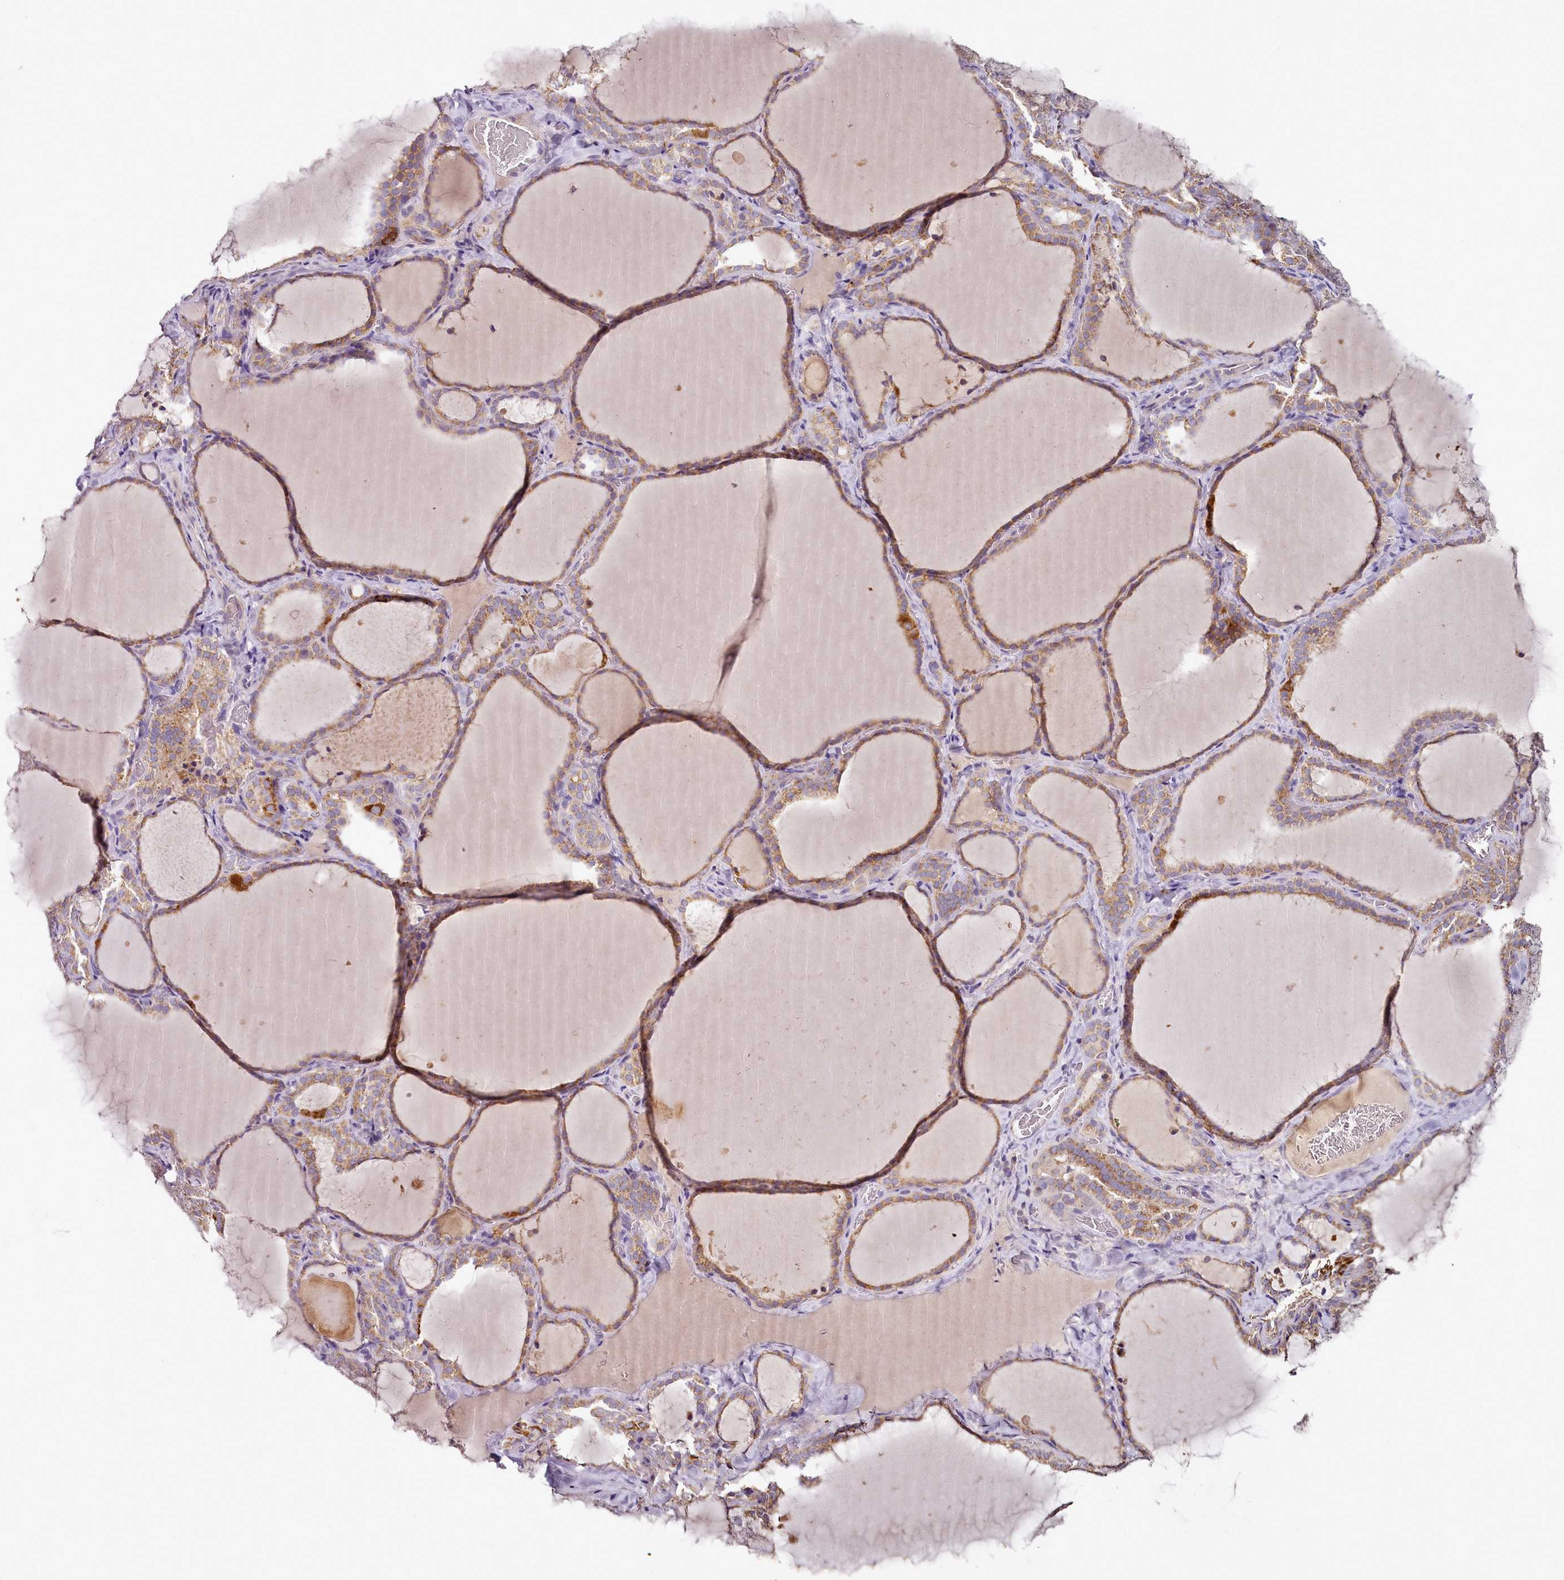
{"staining": {"intensity": "moderate", "quantity": ">75%", "location": "cytoplasmic/membranous"}, "tissue": "thyroid gland", "cell_type": "Glandular cells", "image_type": "normal", "snomed": [{"axis": "morphology", "description": "Normal tissue, NOS"}, {"axis": "topography", "description": "Thyroid gland"}], "caption": "IHC staining of unremarkable thyroid gland, which shows medium levels of moderate cytoplasmic/membranous positivity in approximately >75% of glandular cells indicating moderate cytoplasmic/membranous protein expression. The staining was performed using DAB (3,3'-diaminobenzidine) (brown) for protein detection and nuclei were counterstained in hematoxylin (blue).", "gene": "ACSS1", "patient": {"sex": "female", "age": 22}}